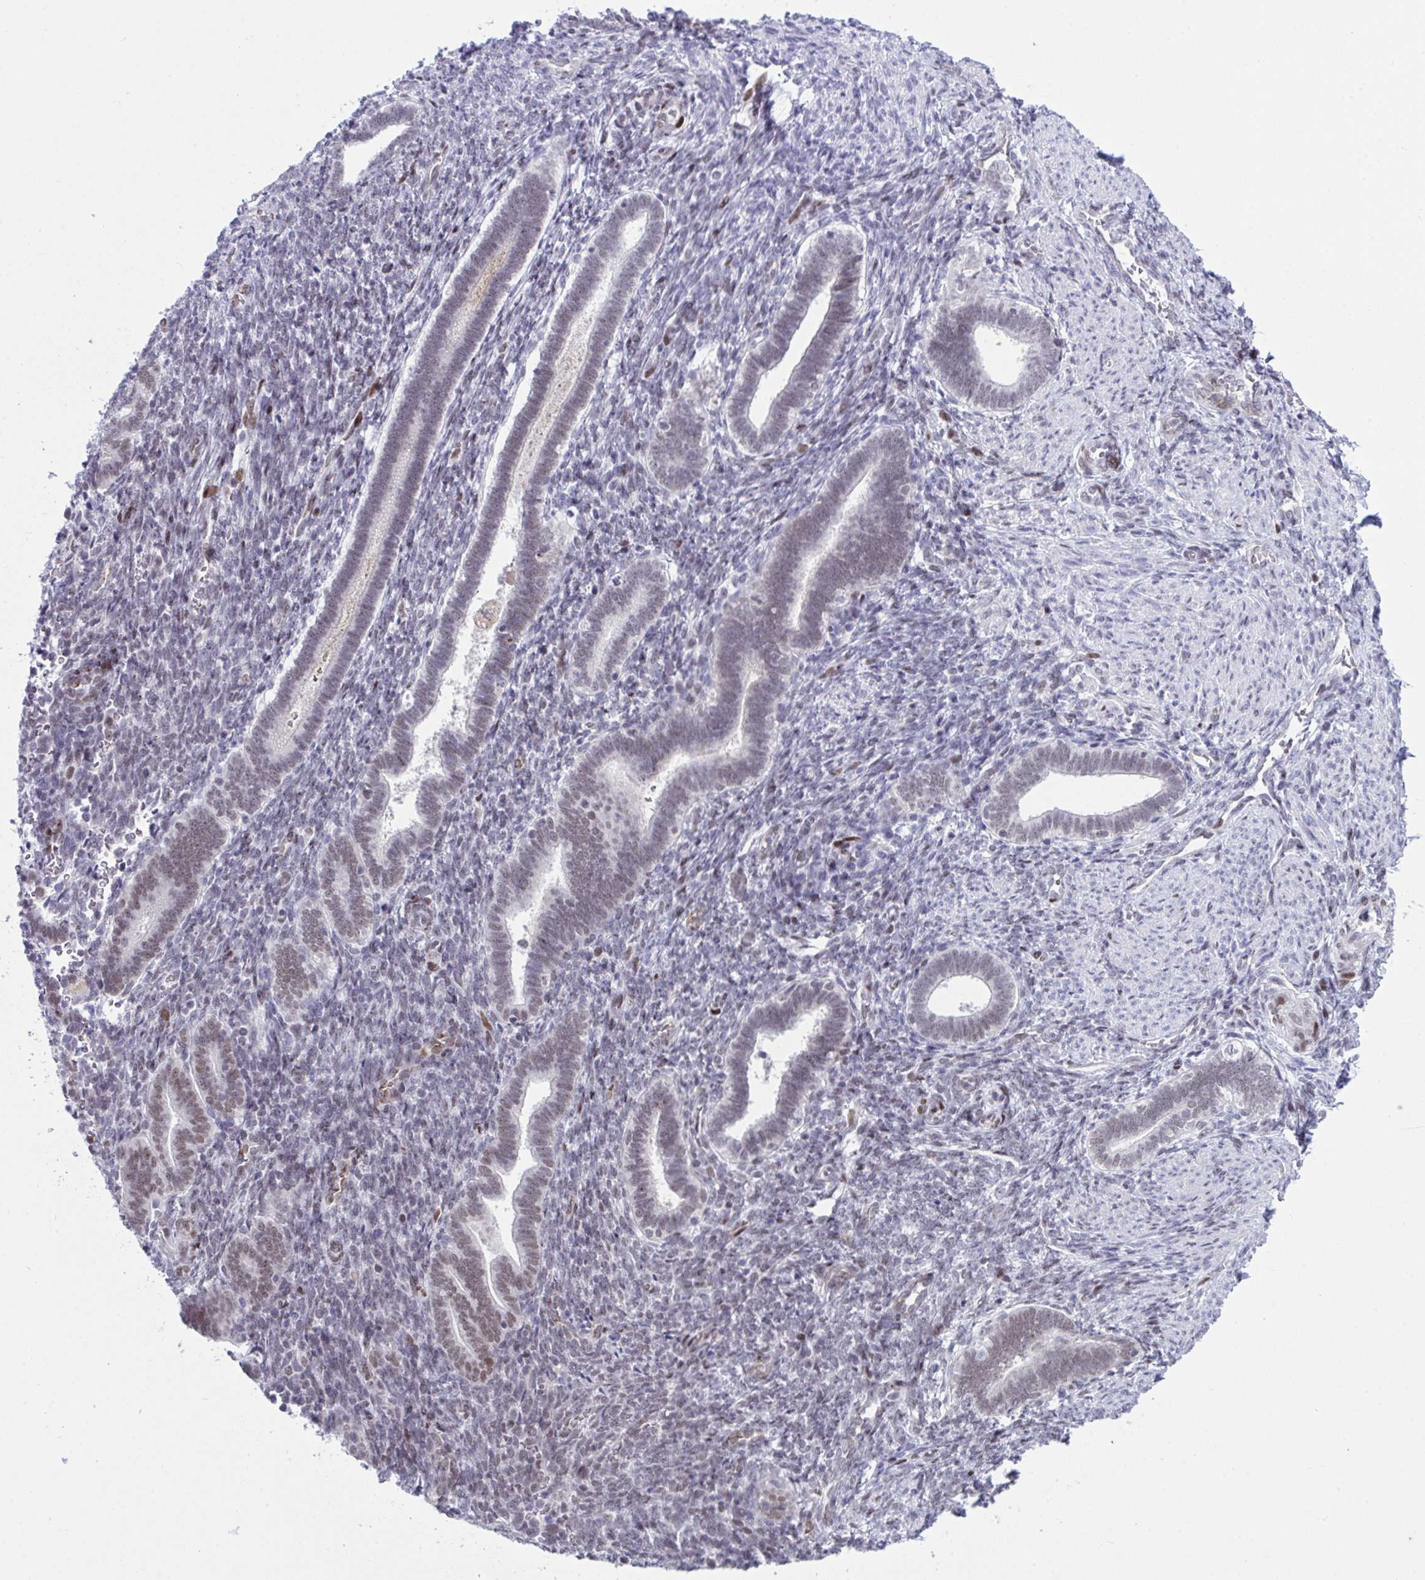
{"staining": {"intensity": "negative", "quantity": "none", "location": "none"}, "tissue": "endometrium", "cell_type": "Cells in endometrial stroma", "image_type": "normal", "snomed": [{"axis": "morphology", "description": "Normal tissue, NOS"}, {"axis": "topography", "description": "Endometrium"}], "caption": "DAB immunohistochemical staining of normal human endometrium demonstrates no significant expression in cells in endometrial stroma.", "gene": "ZFHX3", "patient": {"sex": "female", "age": 34}}